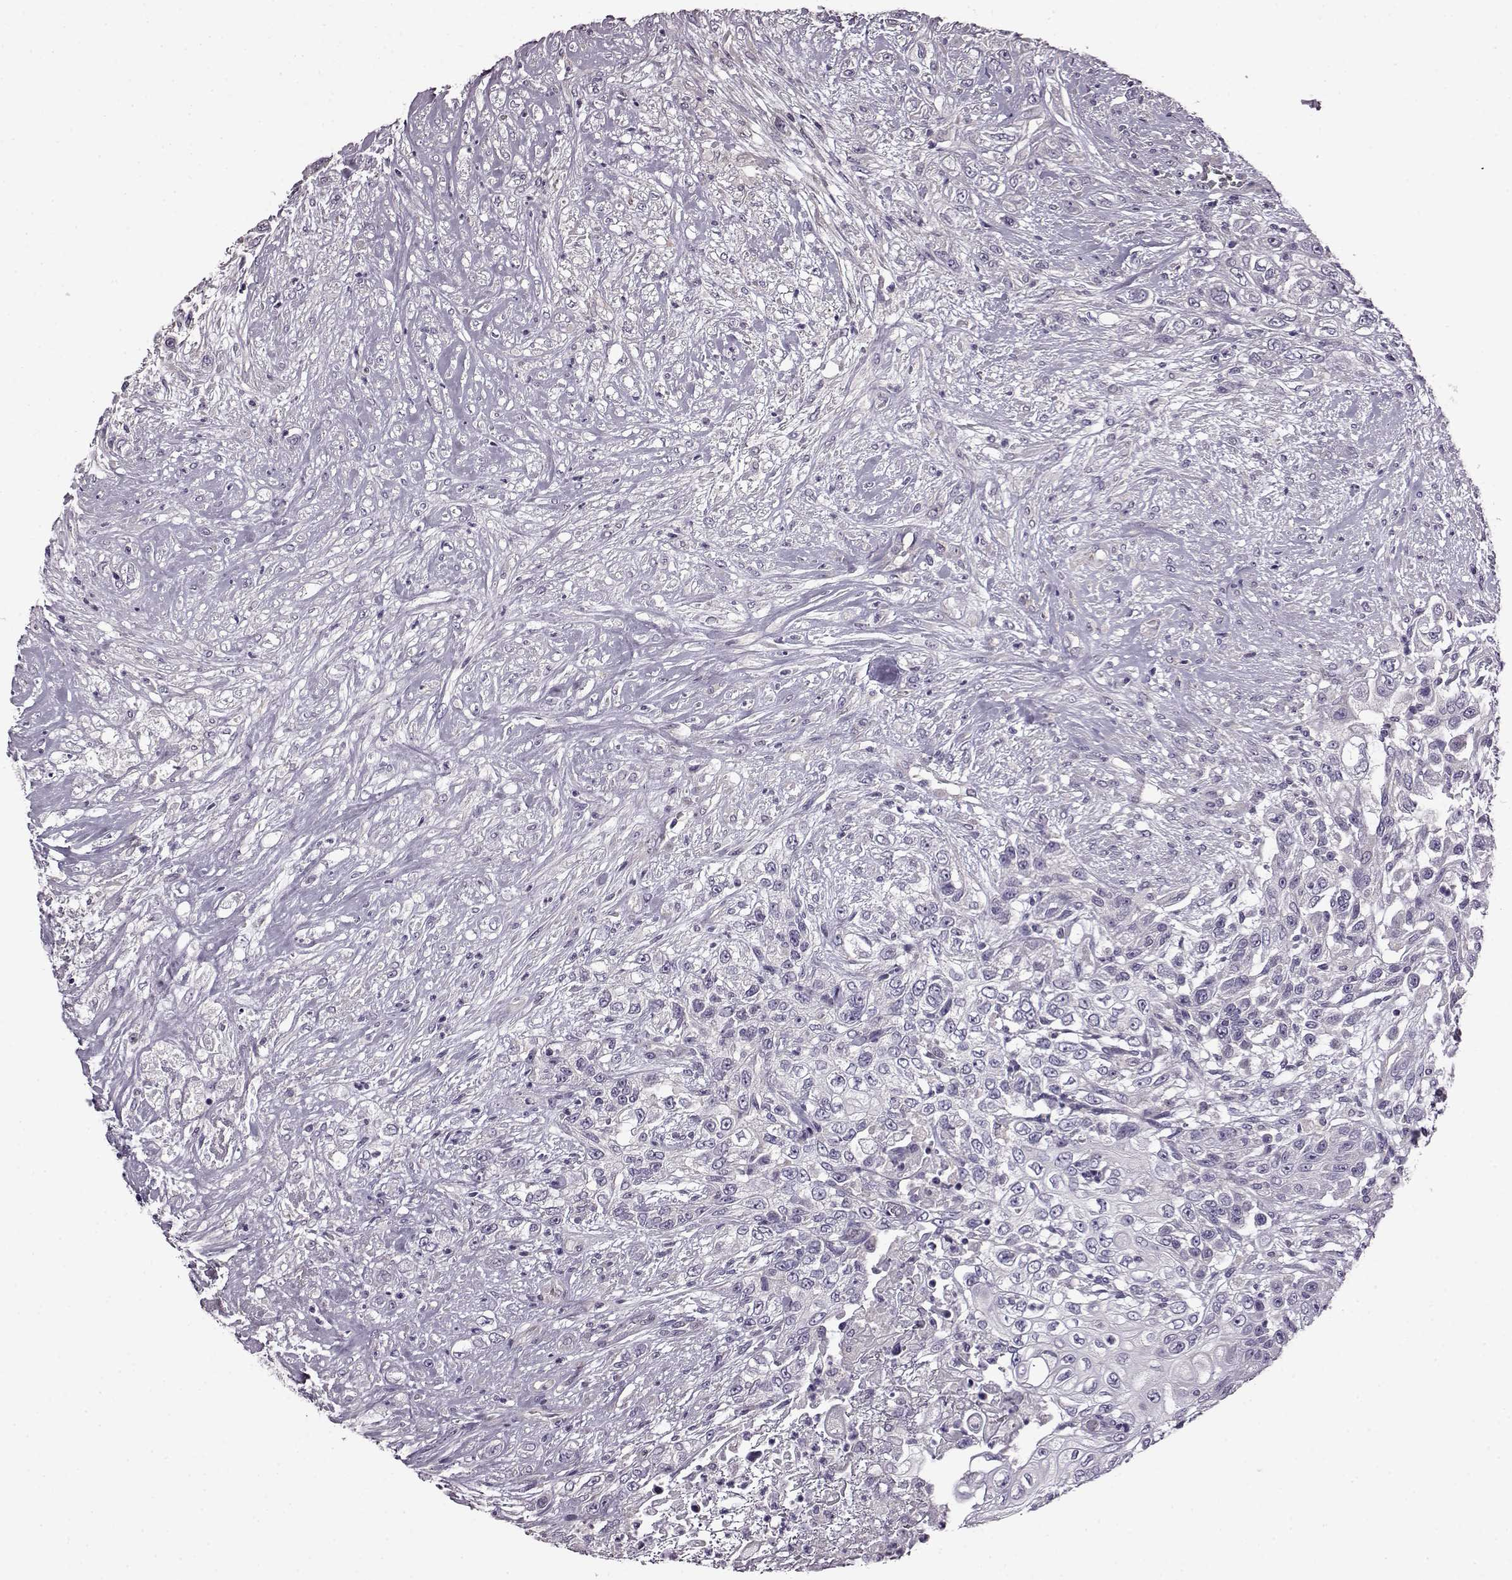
{"staining": {"intensity": "negative", "quantity": "none", "location": "none"}, "tissue": "urothelial cancer", "cell_type": "Tumor cells", "image_type": "cancer", "snomed": [{"axis": "morphology", "description": "Urothelial carcinoma, High grade"}, {"axis": "topography", "description": "Urinary bladder"}], "caption": "There is no significant positivity in tumor cells of urothelial carcinoma (high-grade).", "gene": "EDDM3B", "patient": {"sex": "female", "age": 56}}